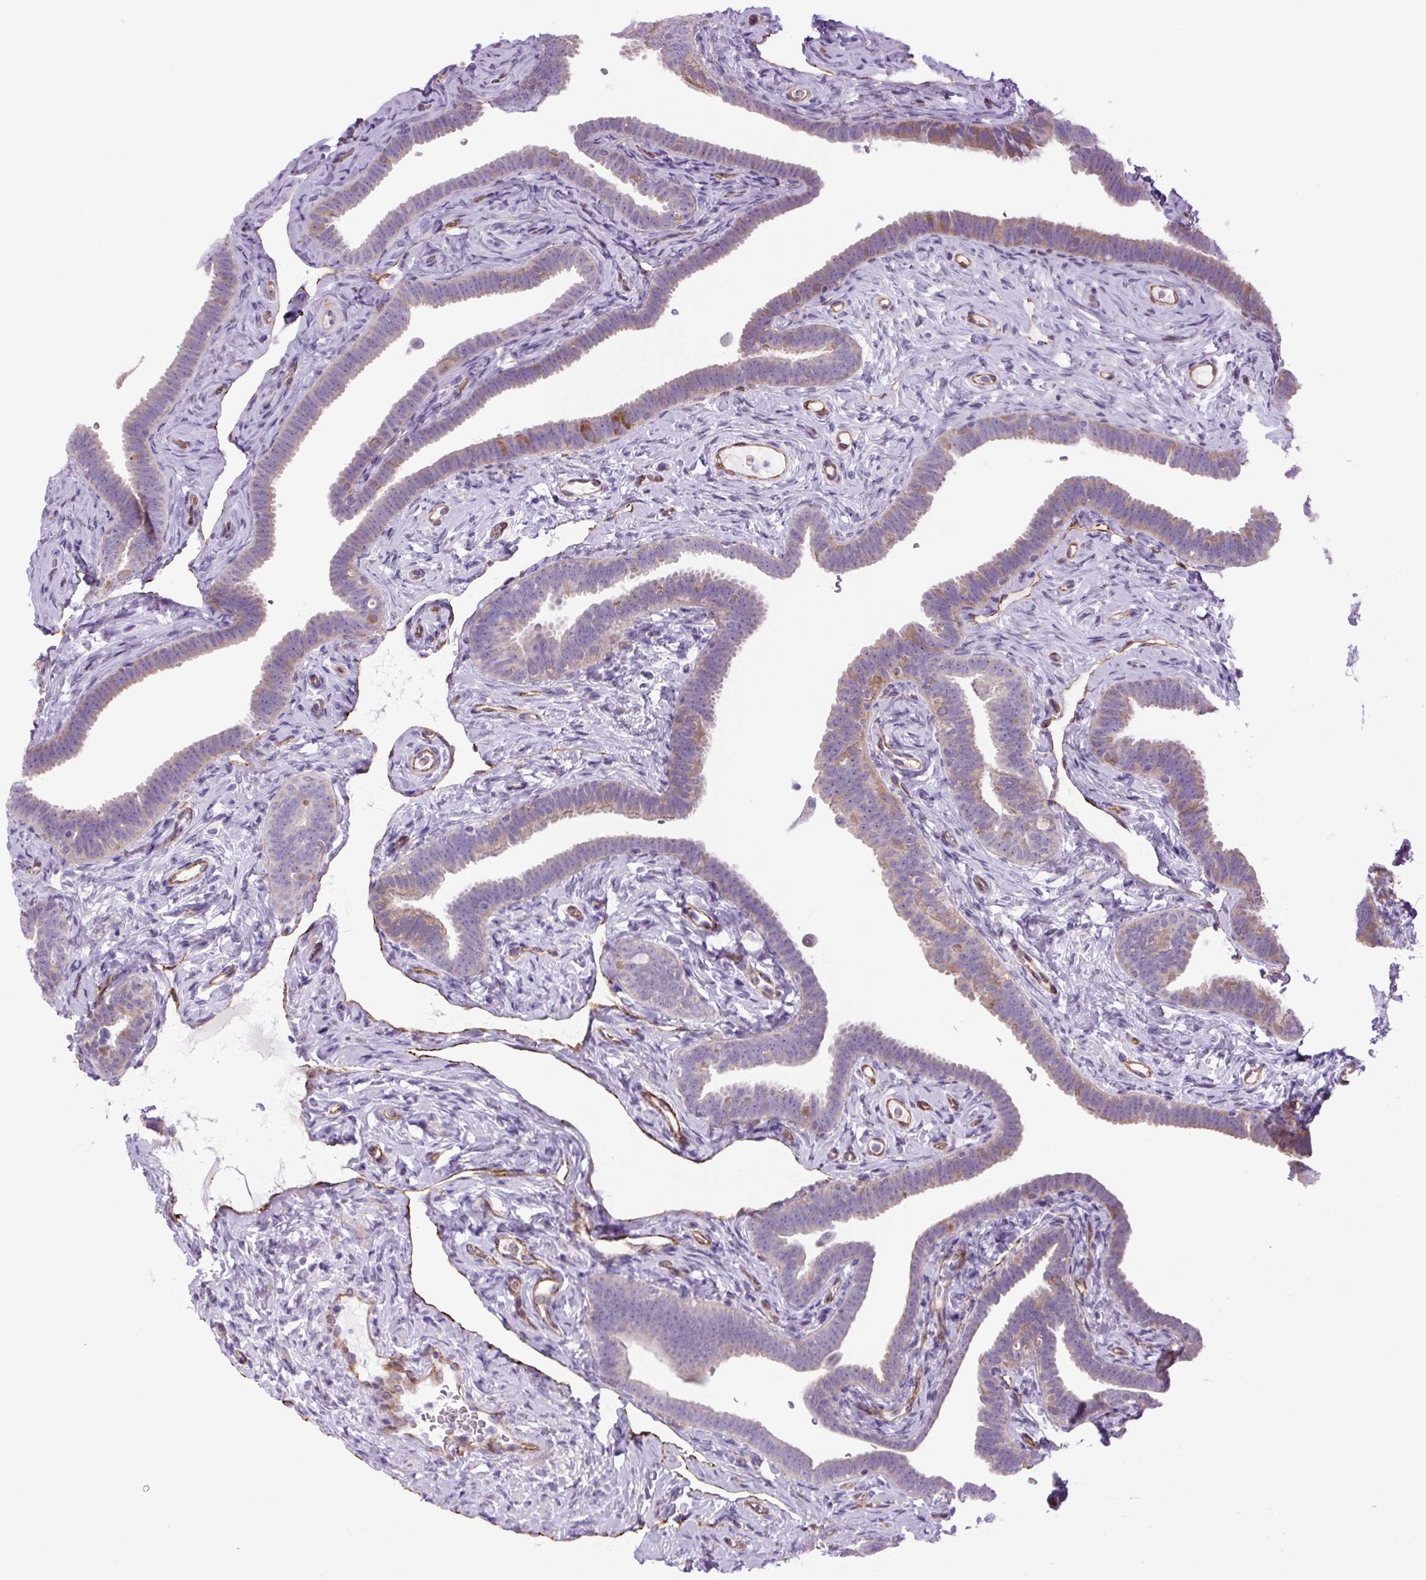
{"staining": {"intensity": "moderate", "quantity": "25%-75%", "location": "cytoplasmic/membranous"}, "tissue": "fallopian tube", "cell_type": "Glandular cells", "image_type": "normal", "snomed": [{"axis": "morphology", "description": "Normal tissue, NOS"}, {"axis": "topography", "description": "Fallopian tube"}], "caption": "About 25%-75% of glandular cells in unremarkable fallopian tube show moderate cytoplasmic/membranous protein staining as visualized by brown immunohistochemical staining.", "gene": "RNASE10", "patient": {"sex": "female", "age": 69}}